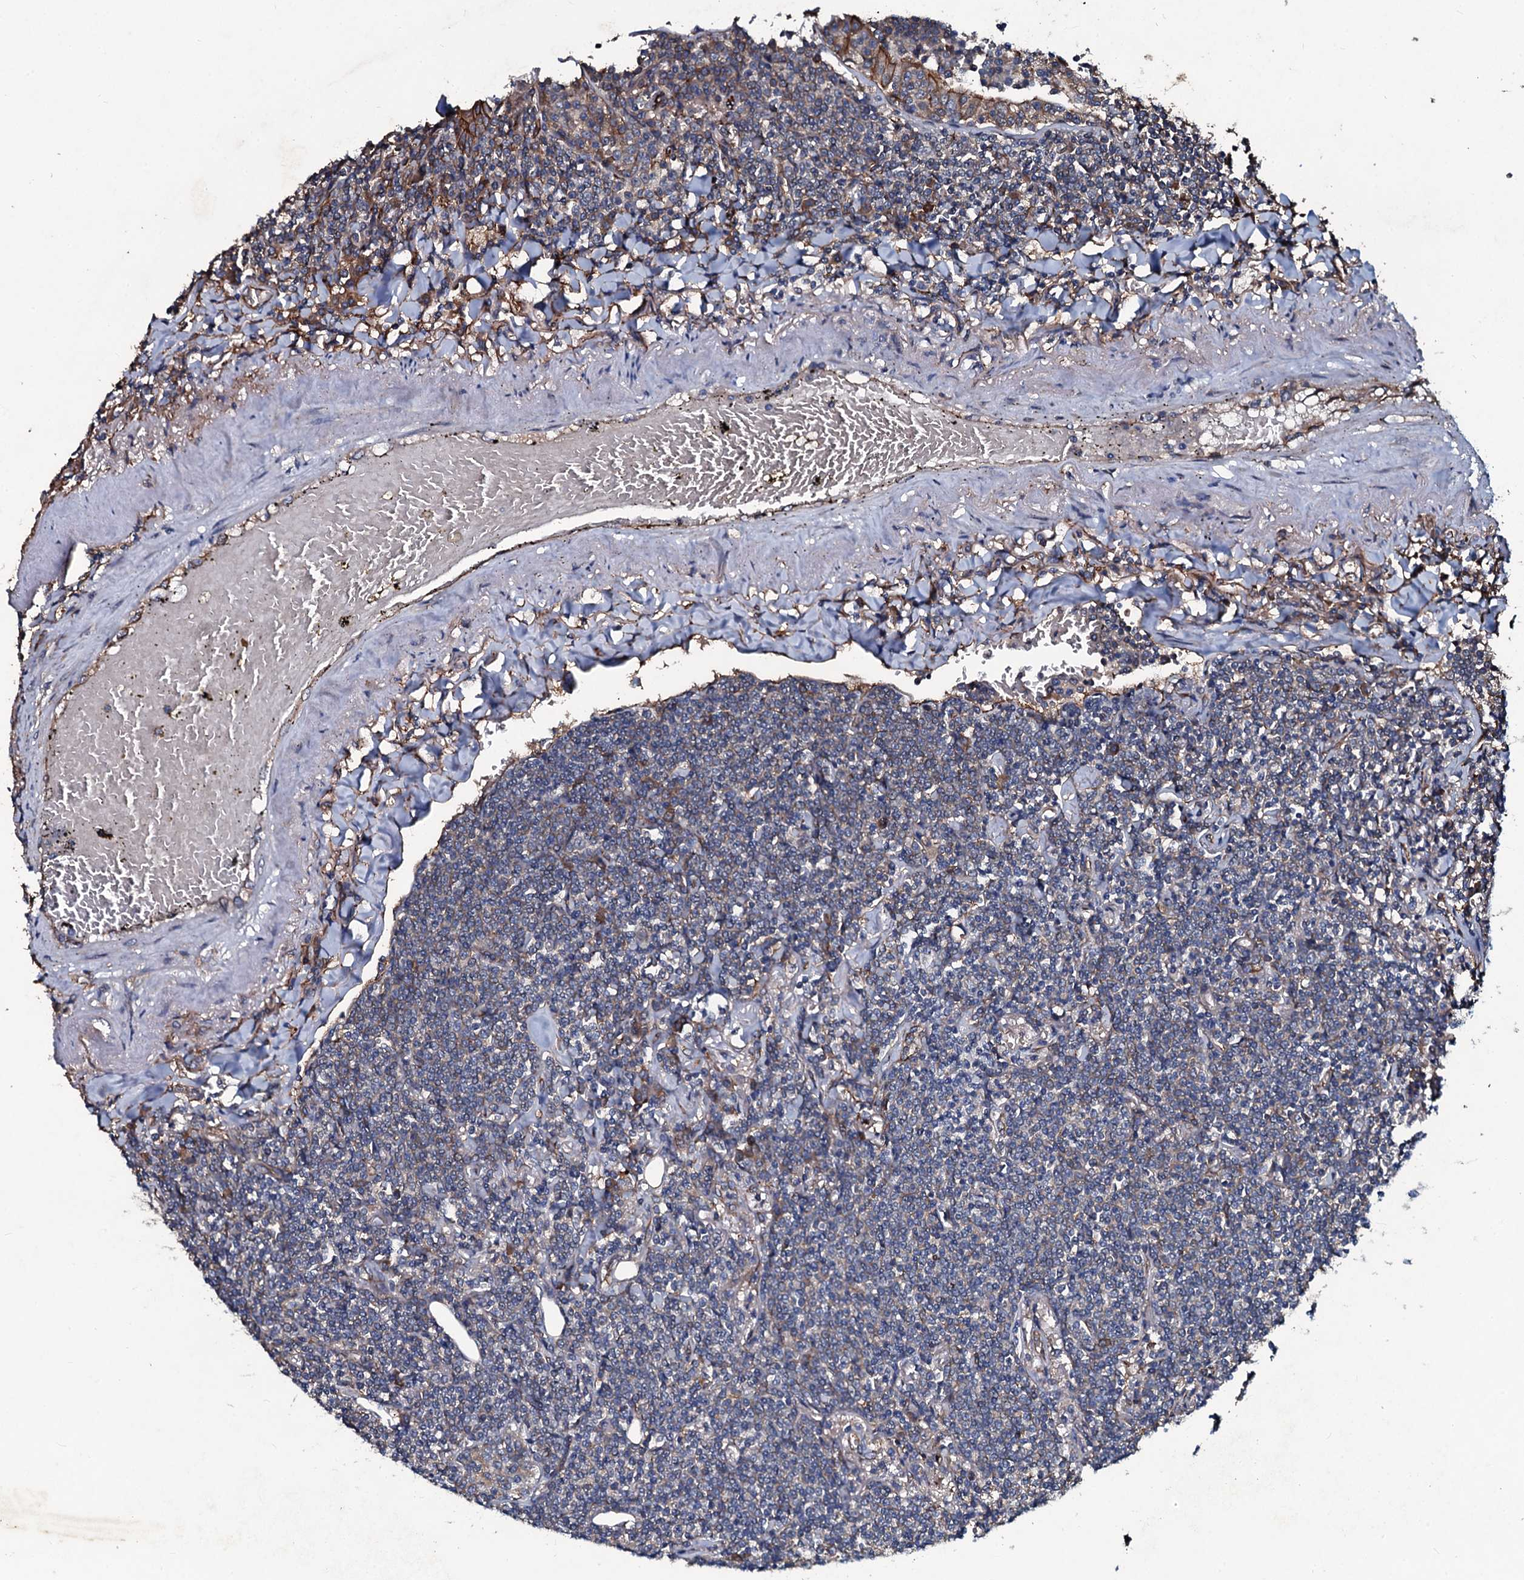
{"staining": {"intensity": "negative", "quantity": "none", "location": "none"}, "tissue": "lymphoma", "cell_type": "Tumor cells", "image_type": "cancer", "snomed": [{"axis": "morphology", "description": "Malignant lymphoma, non-Hodgkin's type, Low grade"}, {"axis": "topography", "description": "Lung"}], "caption": "This is a histopathology image of immunohistochemistry staining of lymphoma, which shows no staining in tumor cells.", "gene": "DMAC2", "patient": {"sex": "female", "age": 71}}